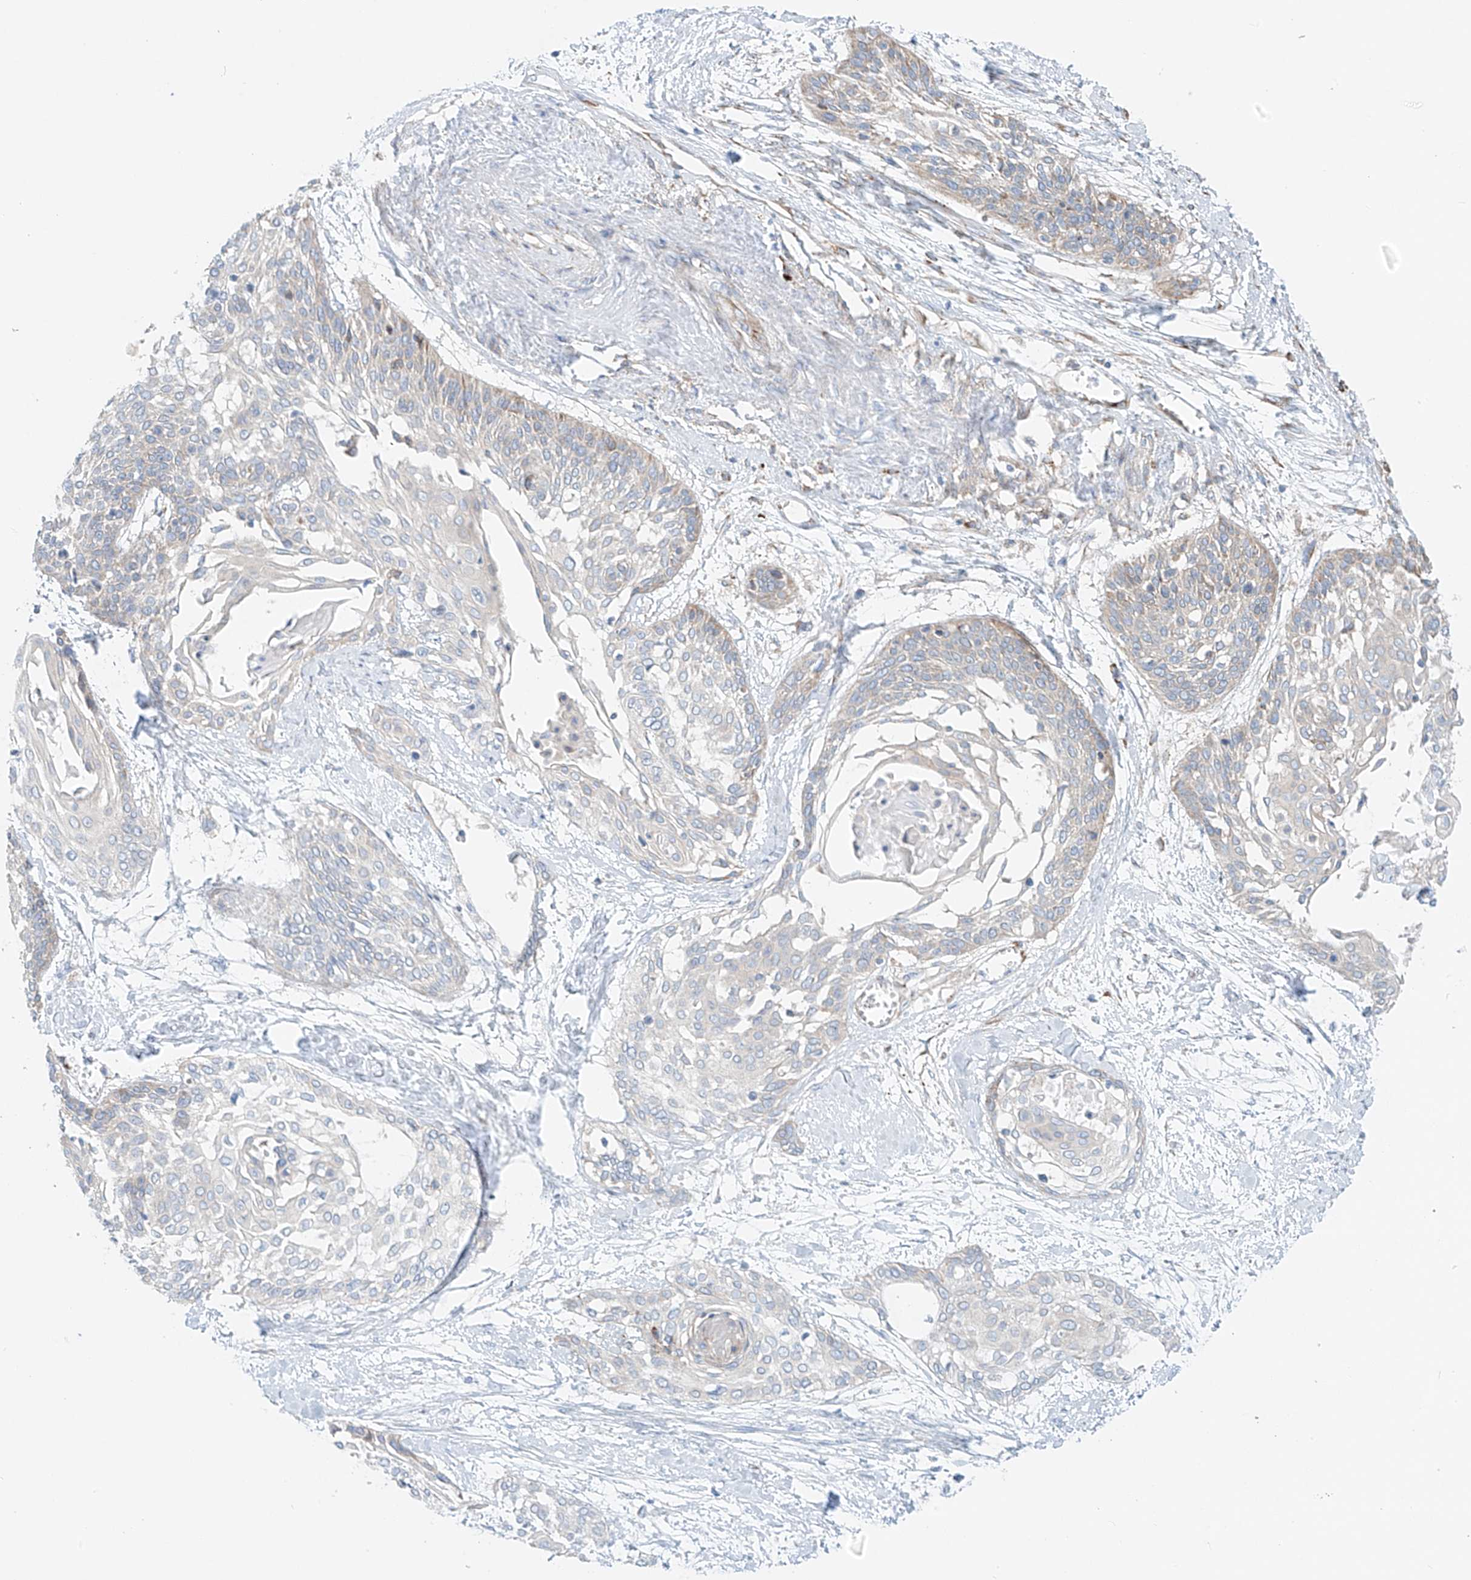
{"staining": {"intensity": "weak", "quantity": "<25%", "location": "cytoplasmic/membranous"}, "tissue": "cervical cancer", "cell_type": "Tumor cells", "image_type": "cancer", "snomed": [{"axis": "morphology", "description": "Squamous cell carcinoma, NOS"}, {"axis": "topography", "description": "Cervix"}], "caption": "This is a image of immunohistochemistry (IHC) staining of squamous cell carcinoma (cervical), which shows no positivity in tumor cells.", "gene": "EIPR1", "patient": {"sex": "female", "age": 57}}